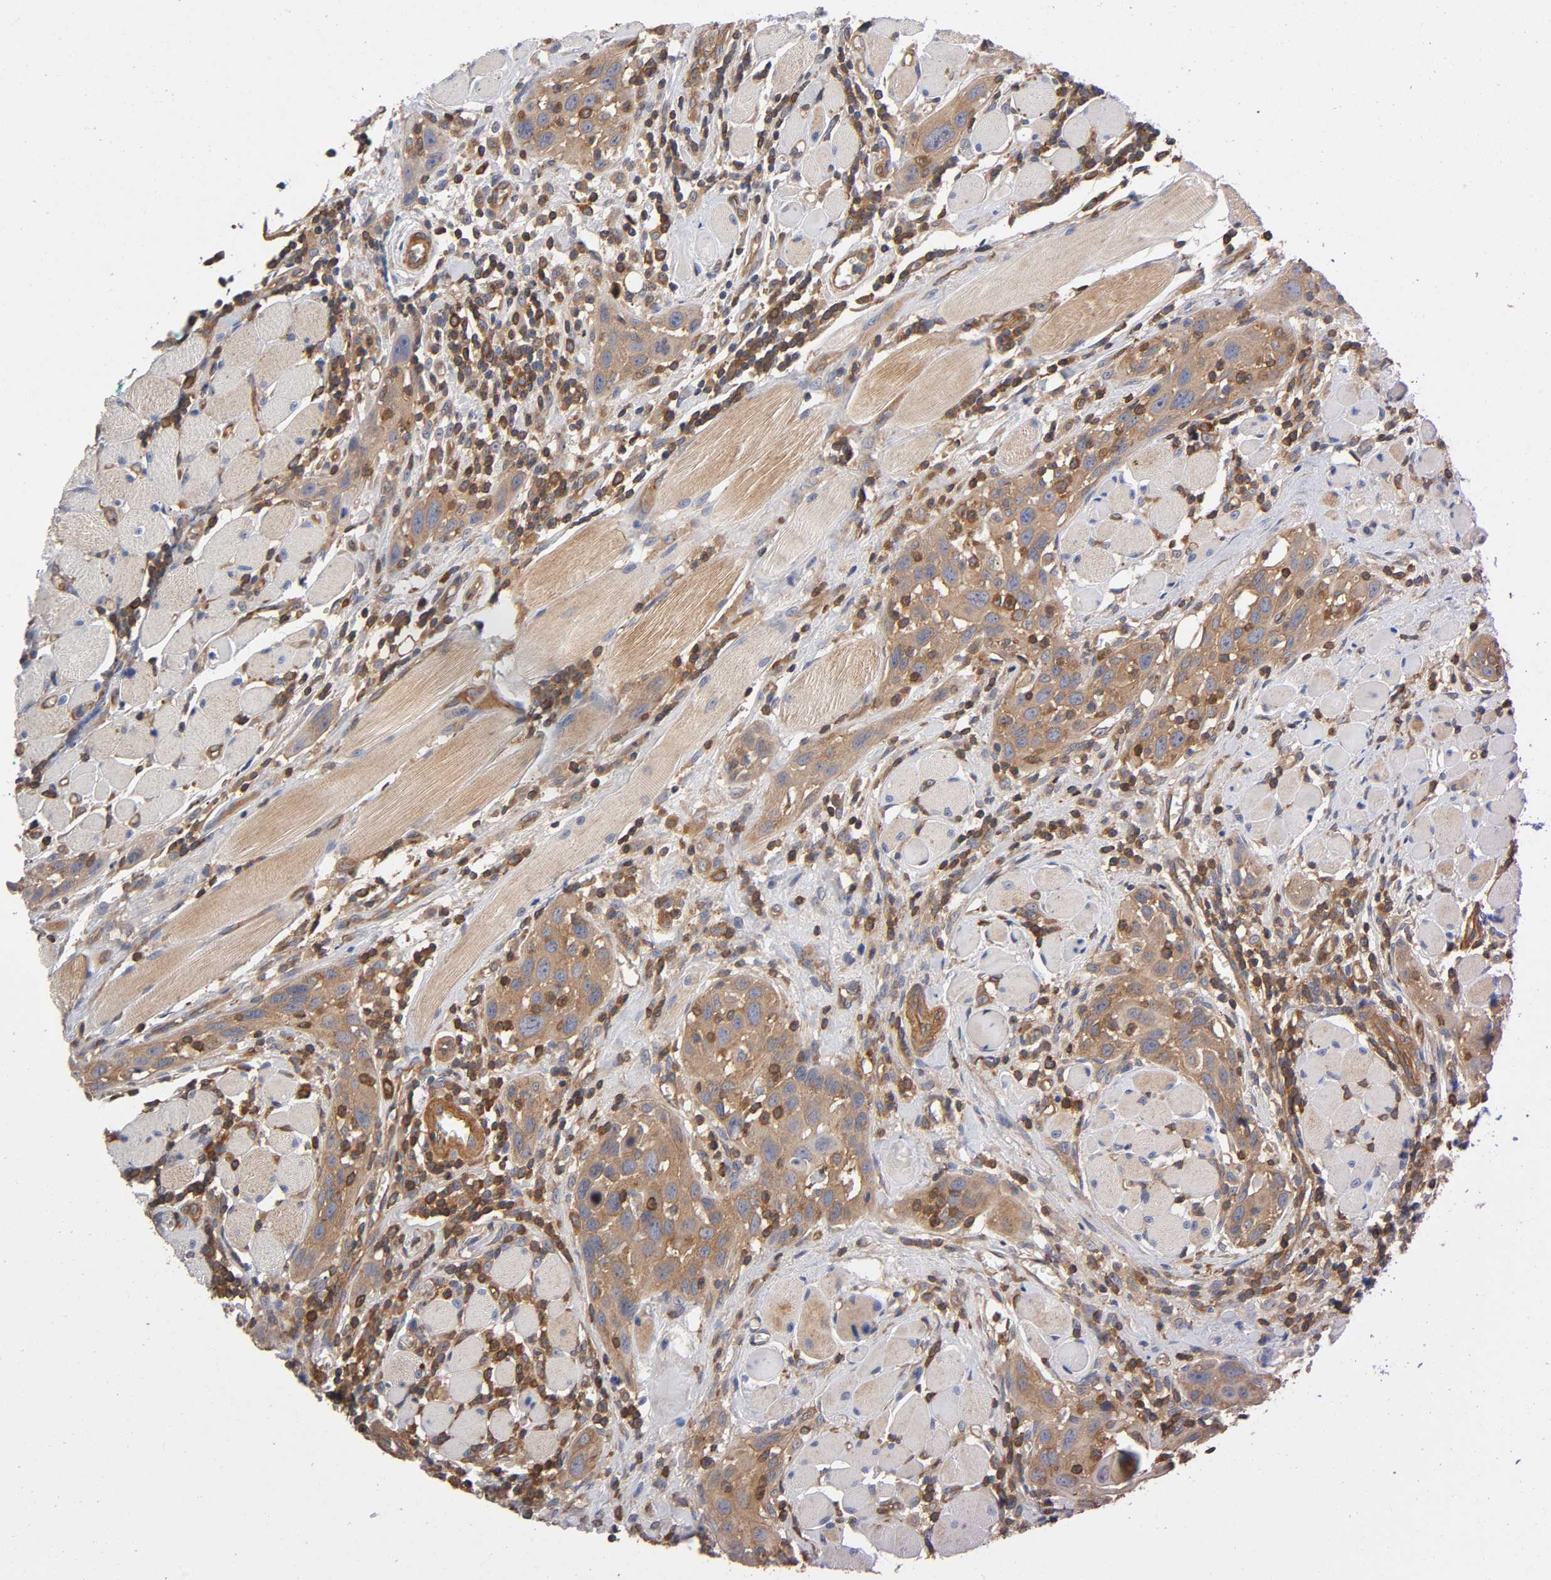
{"staining": {"intensity": "moderate", "quantity": "25%-75%", "location": "cytoplasmic/membranous"}, "tissue": "head and neck cancer", "cell_type": "Tumor cells", "image_type": "cancer", "snomed": [{"axis": "morphology", "description": "Squamous cell carcinoma, NOS"}, {"axis": "topography", "description": "Oral tissue"}, {"axis": "topography", "description": "Head-Neck"}], "caption": "This image exhibits immunohistochemistry (IHC) staining of head and neck squamous cell carcinoma, with medium moderate cytoplasmic/membranous expression in approximately 25%-75% of tumor cells.", "gene": "LAMTOR2", "patient": {"sex": "female", "age": 50}}